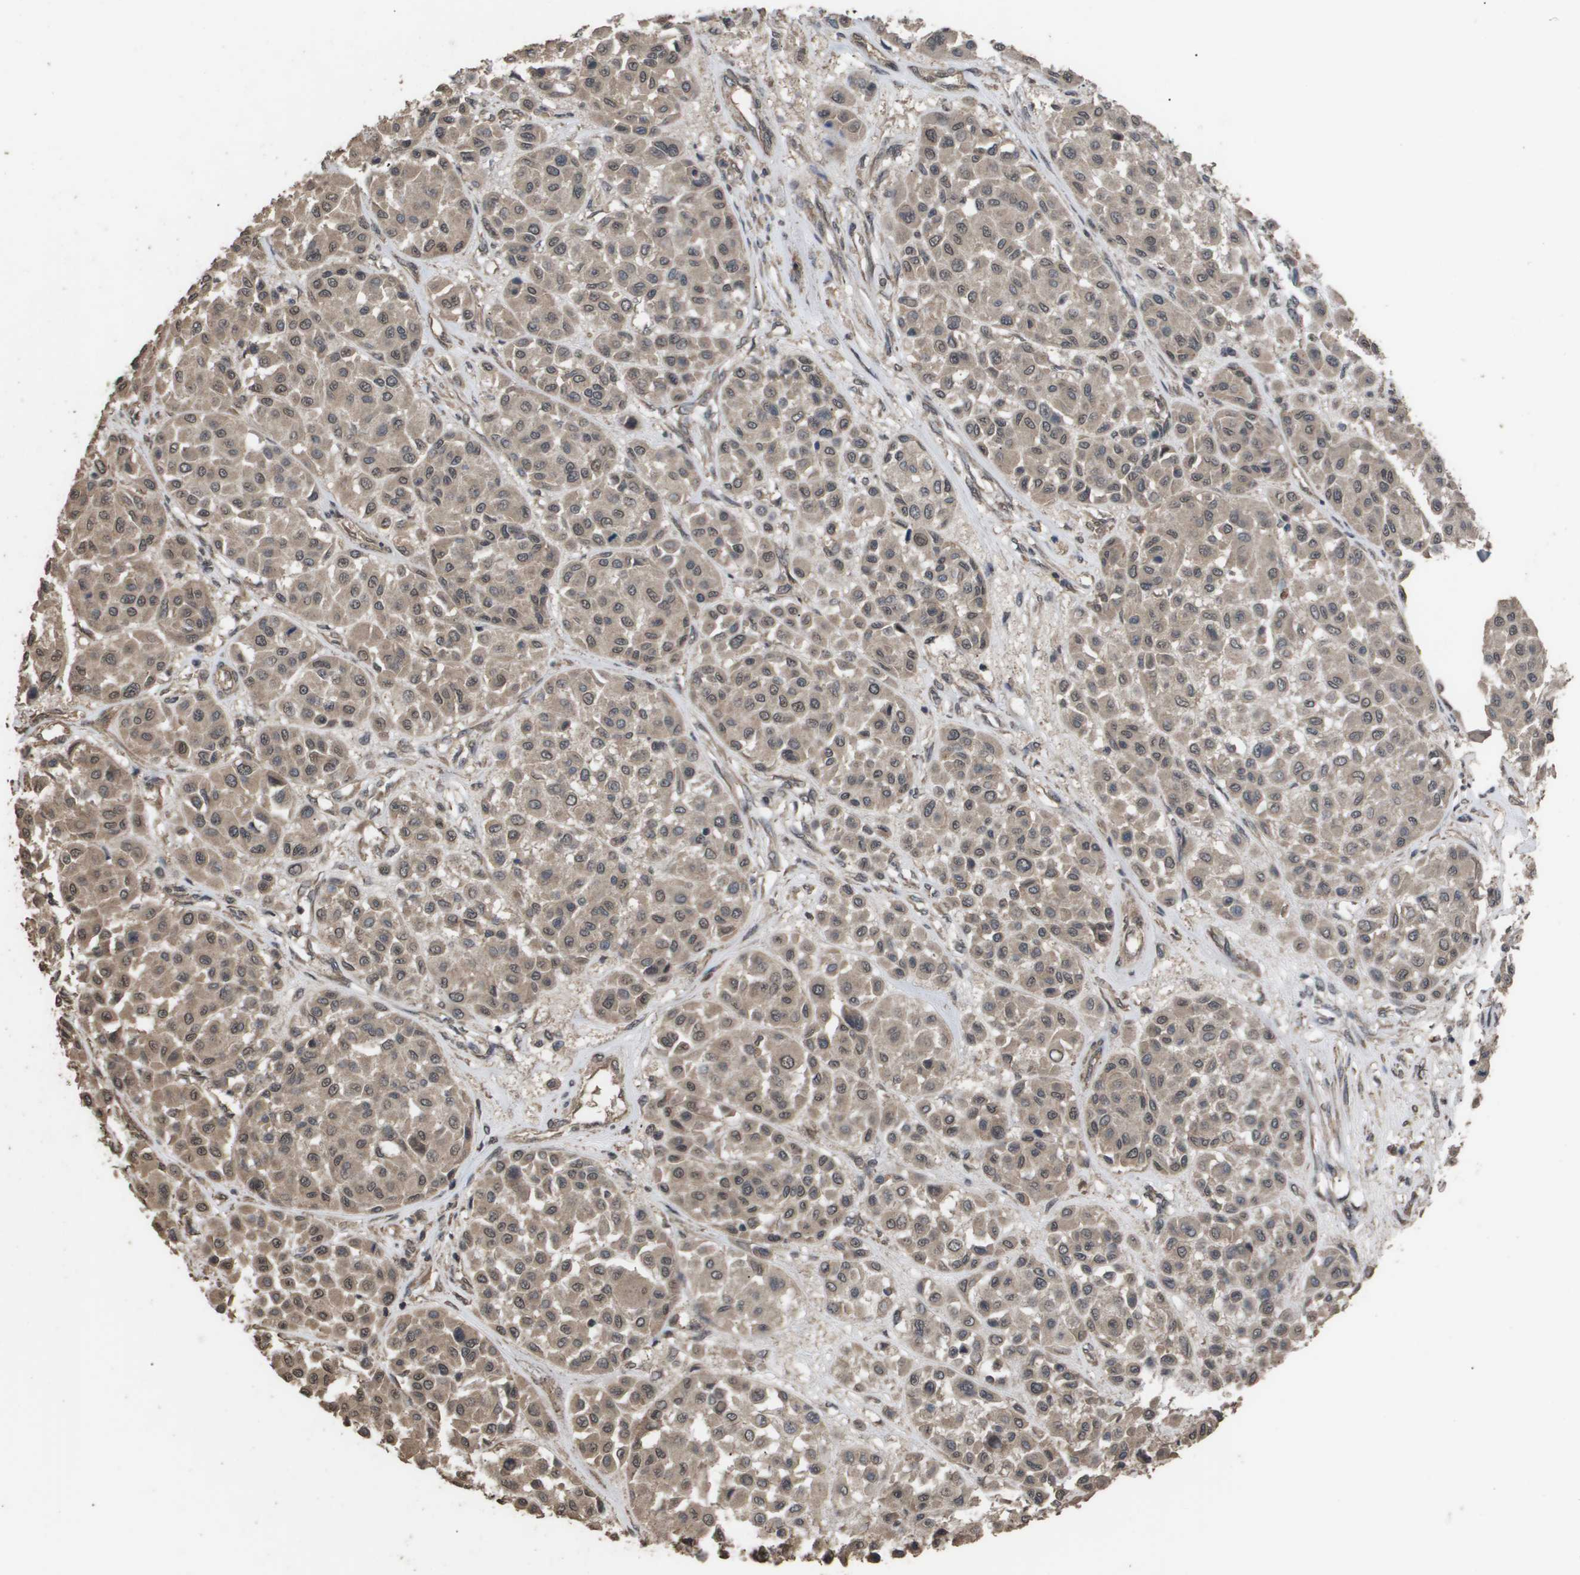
{"staining": {"intensity": "weak", "quantity": ">75%", "location": "cytoplasmic/membranous"}, "tissue": "melanoma", "cell_type": "Tumor cells", "image_type": "cancer", "snomed": [{"axis": "morphology", "description": "Malignant melanoma, Metastatic site"}, {"axis": "topography", "description": "Soft tissue"}], "caption": "Immunohistochemistry (IHC) photomicrograph of malignant melanoma (metastatic site) stained for a protein (brown), which displays low levels of weak cytoplasmic/membranous expression in about >75% of tumor cells.", "gene": "CUL5", "patient": {"sex": "male", "age": 41}}